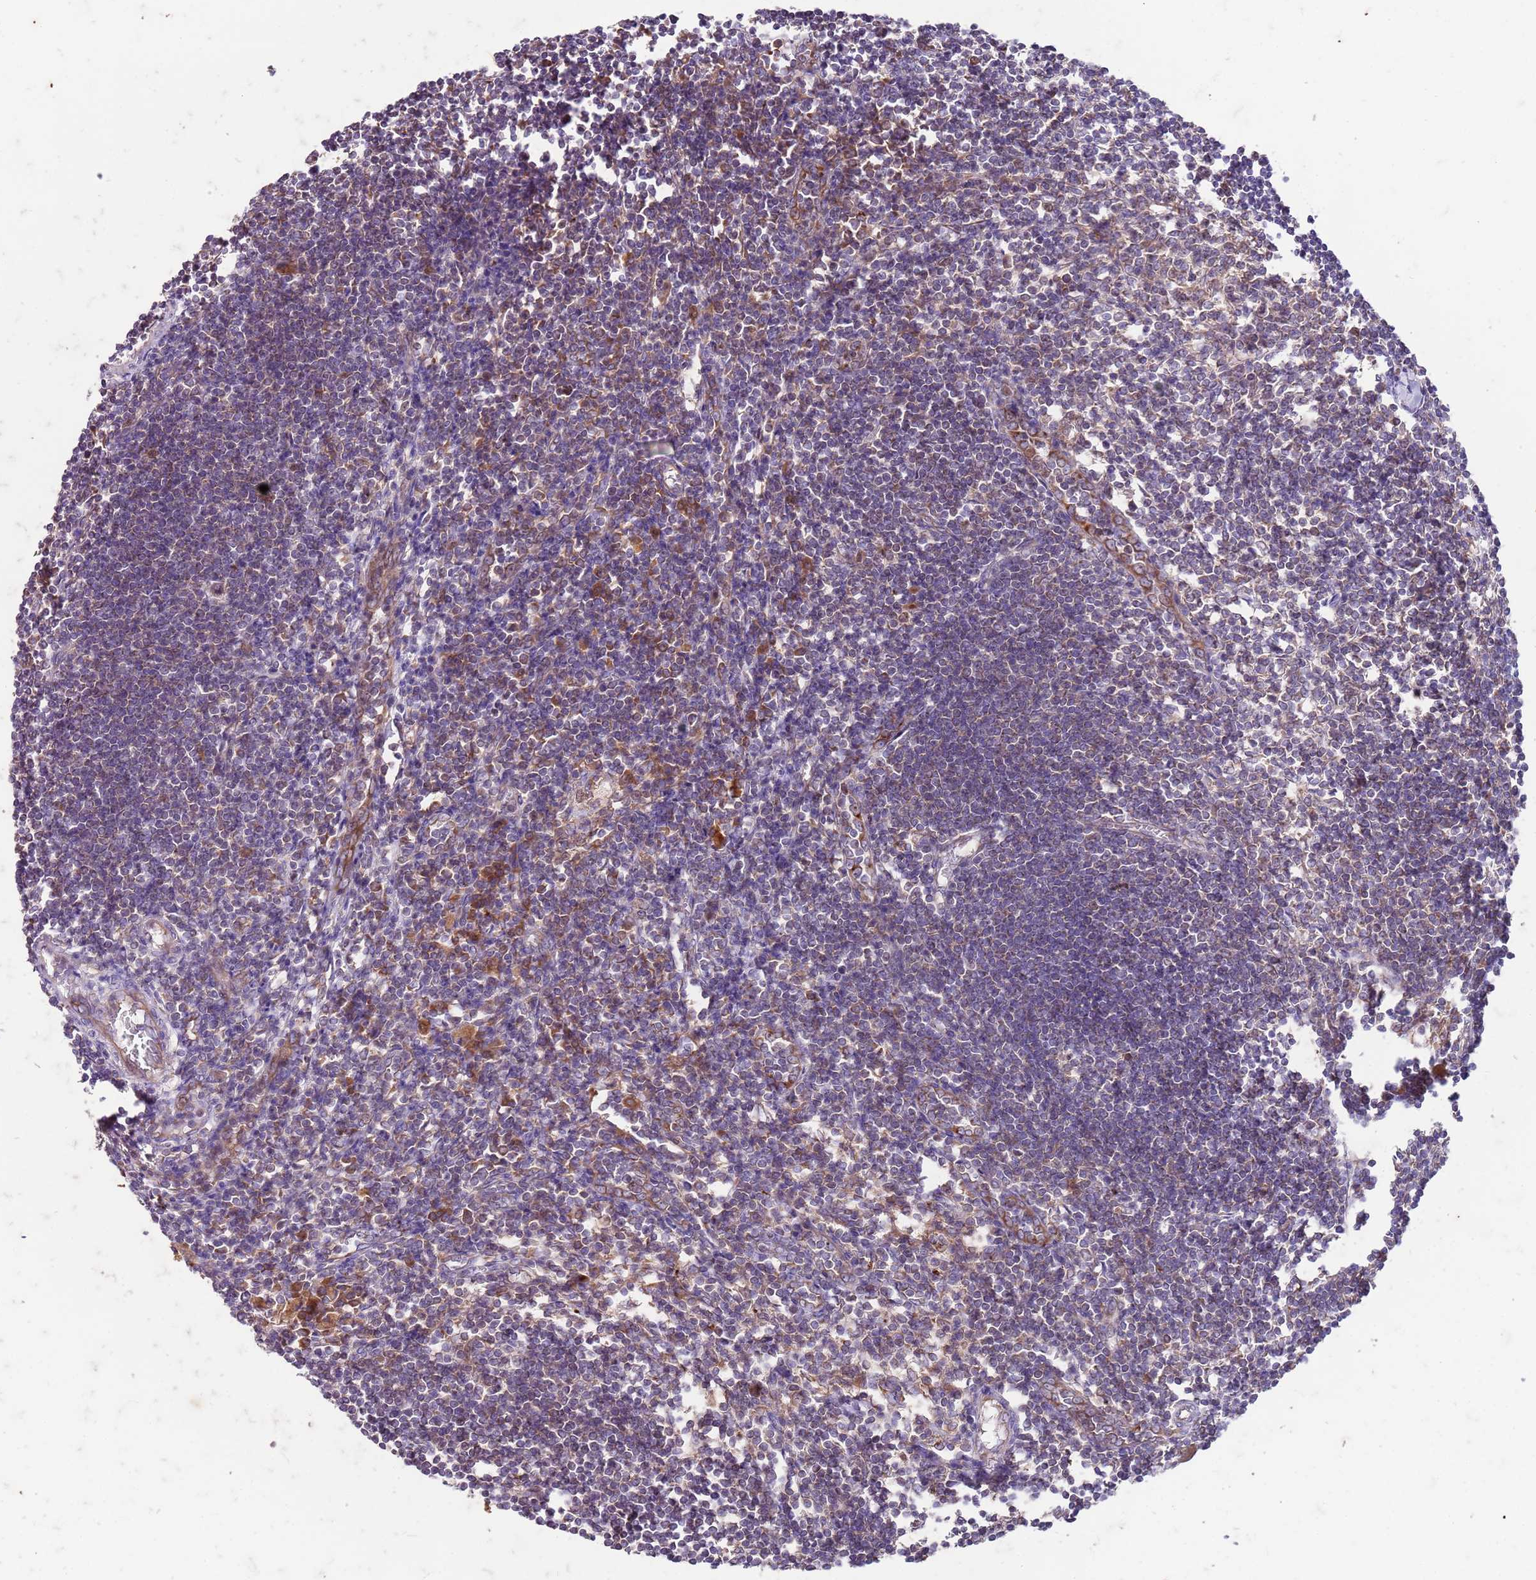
{"staining": {"intensity": "moderate", "quantity": "<25%", "location": "cytoplasmic/membranous"}, "tissue": "lymph node", "cell_type": "Germinal center cells", "image_type": "normal", "snomed": [{"axis": "morphology", "description": "Normal tissue, NOS"}, {"axis": "morphology", "description": "Malignant melanoma, Metastatic site"}, {"axis": "topography", "description": "Lymph node"}], "caption": "Brown immunohistochemical staining in unremarkable human lymph node shows moderate cytoplasmic/membranous staining in about <25% of germinal center cells. (Brightfield microscopy of DAB IHC at high magnification).", "gene": "OSBP", "patient": {"sex": "male", "age": 41}}